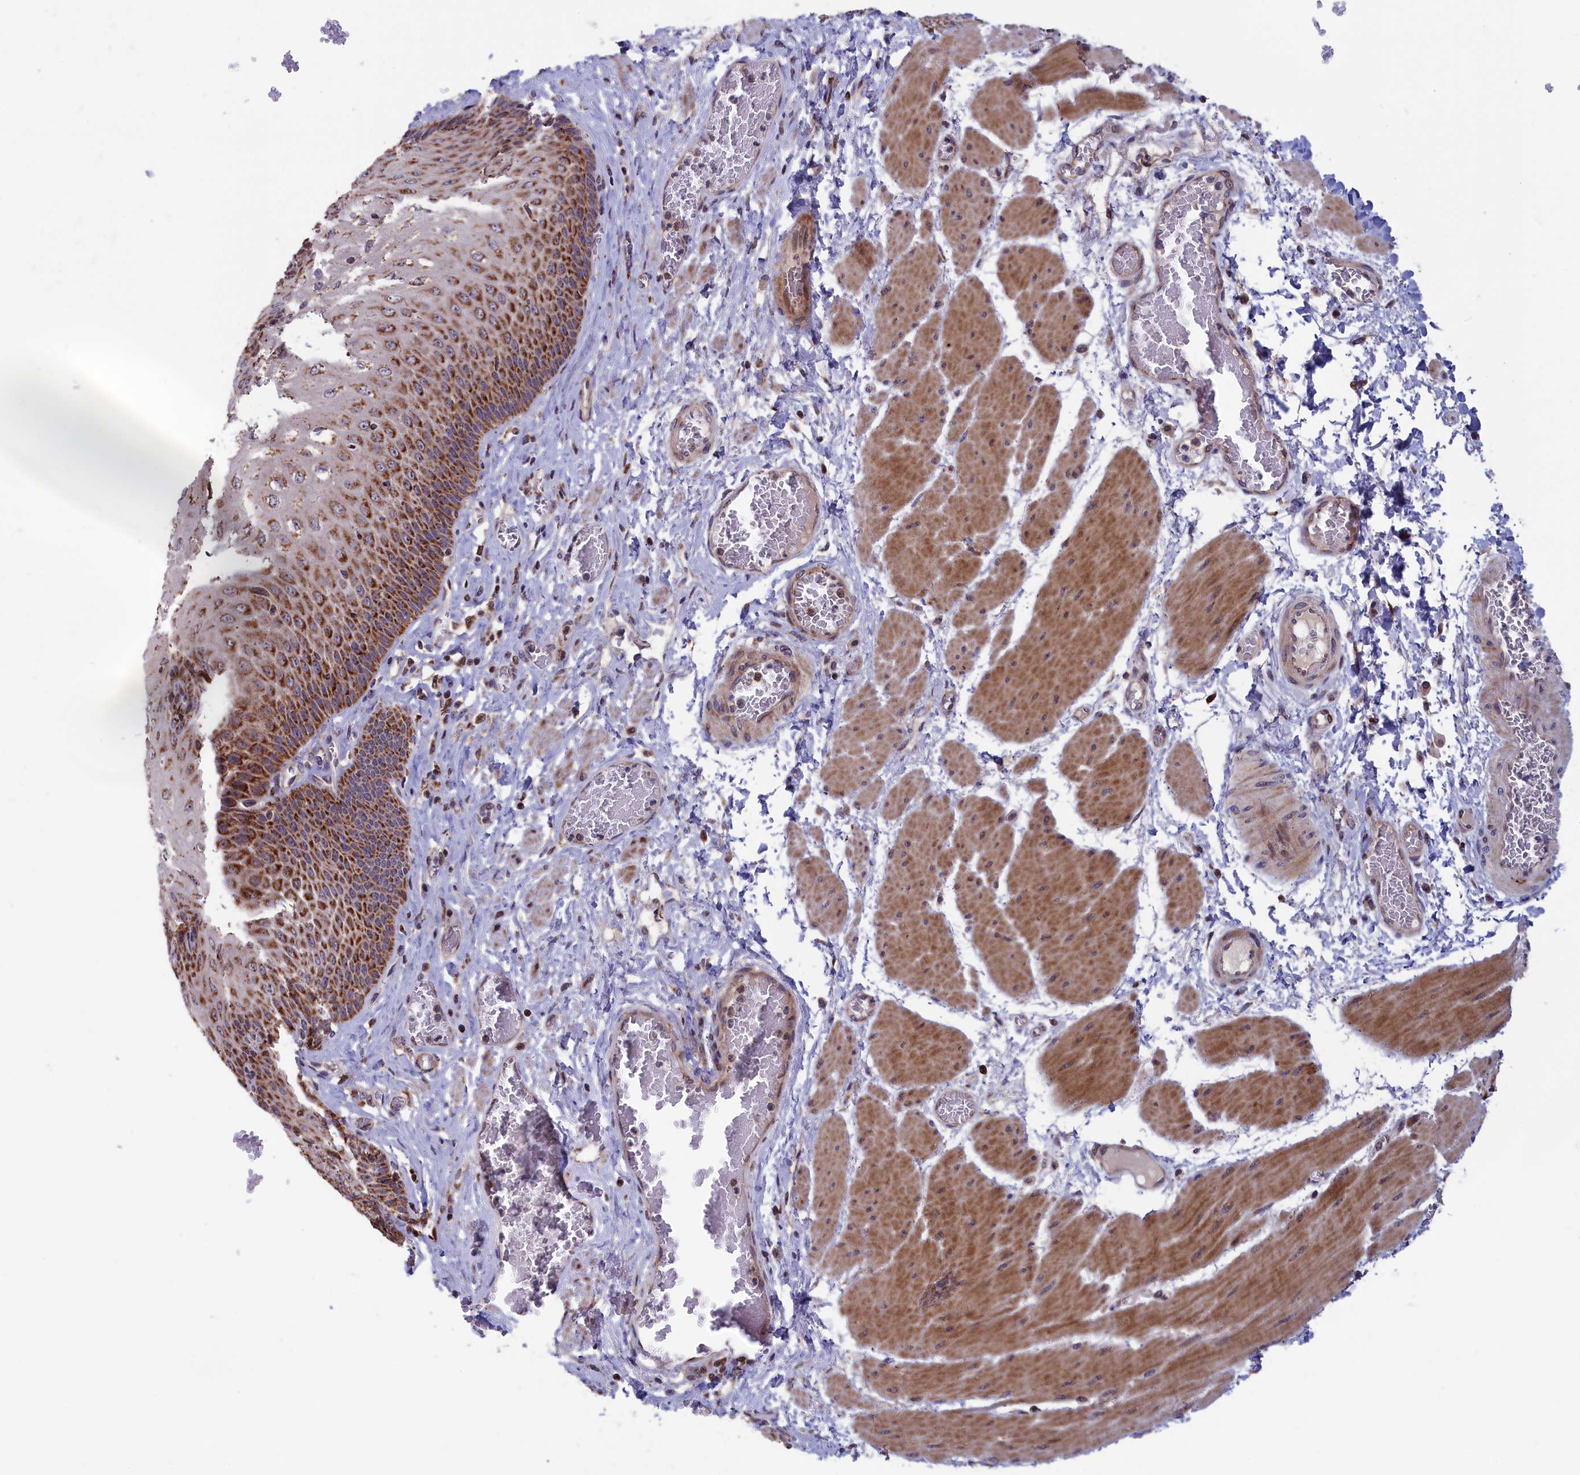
{"staining": {"intensity": "strong", "quantity": "25%-75%", "location": "cytoplasmic/membranous"}, "tissue": "esophagus", "cell_type": "Squamous epithelial cells", "image_type": "normal", "snomed": [{"axis": "morphology", "description": "Normal tissue, NOS"}, {"axis": "topography", "description": "Esophagus"}], "caption": "Immunohistochemical staining of benign esophagus displays strong cytoplasmic/membranous protein expression in approximately 25%-75% of squamous epithelial cells.", "gene": "TIMM44", "patient": {"sex": "male", "age": 60}}